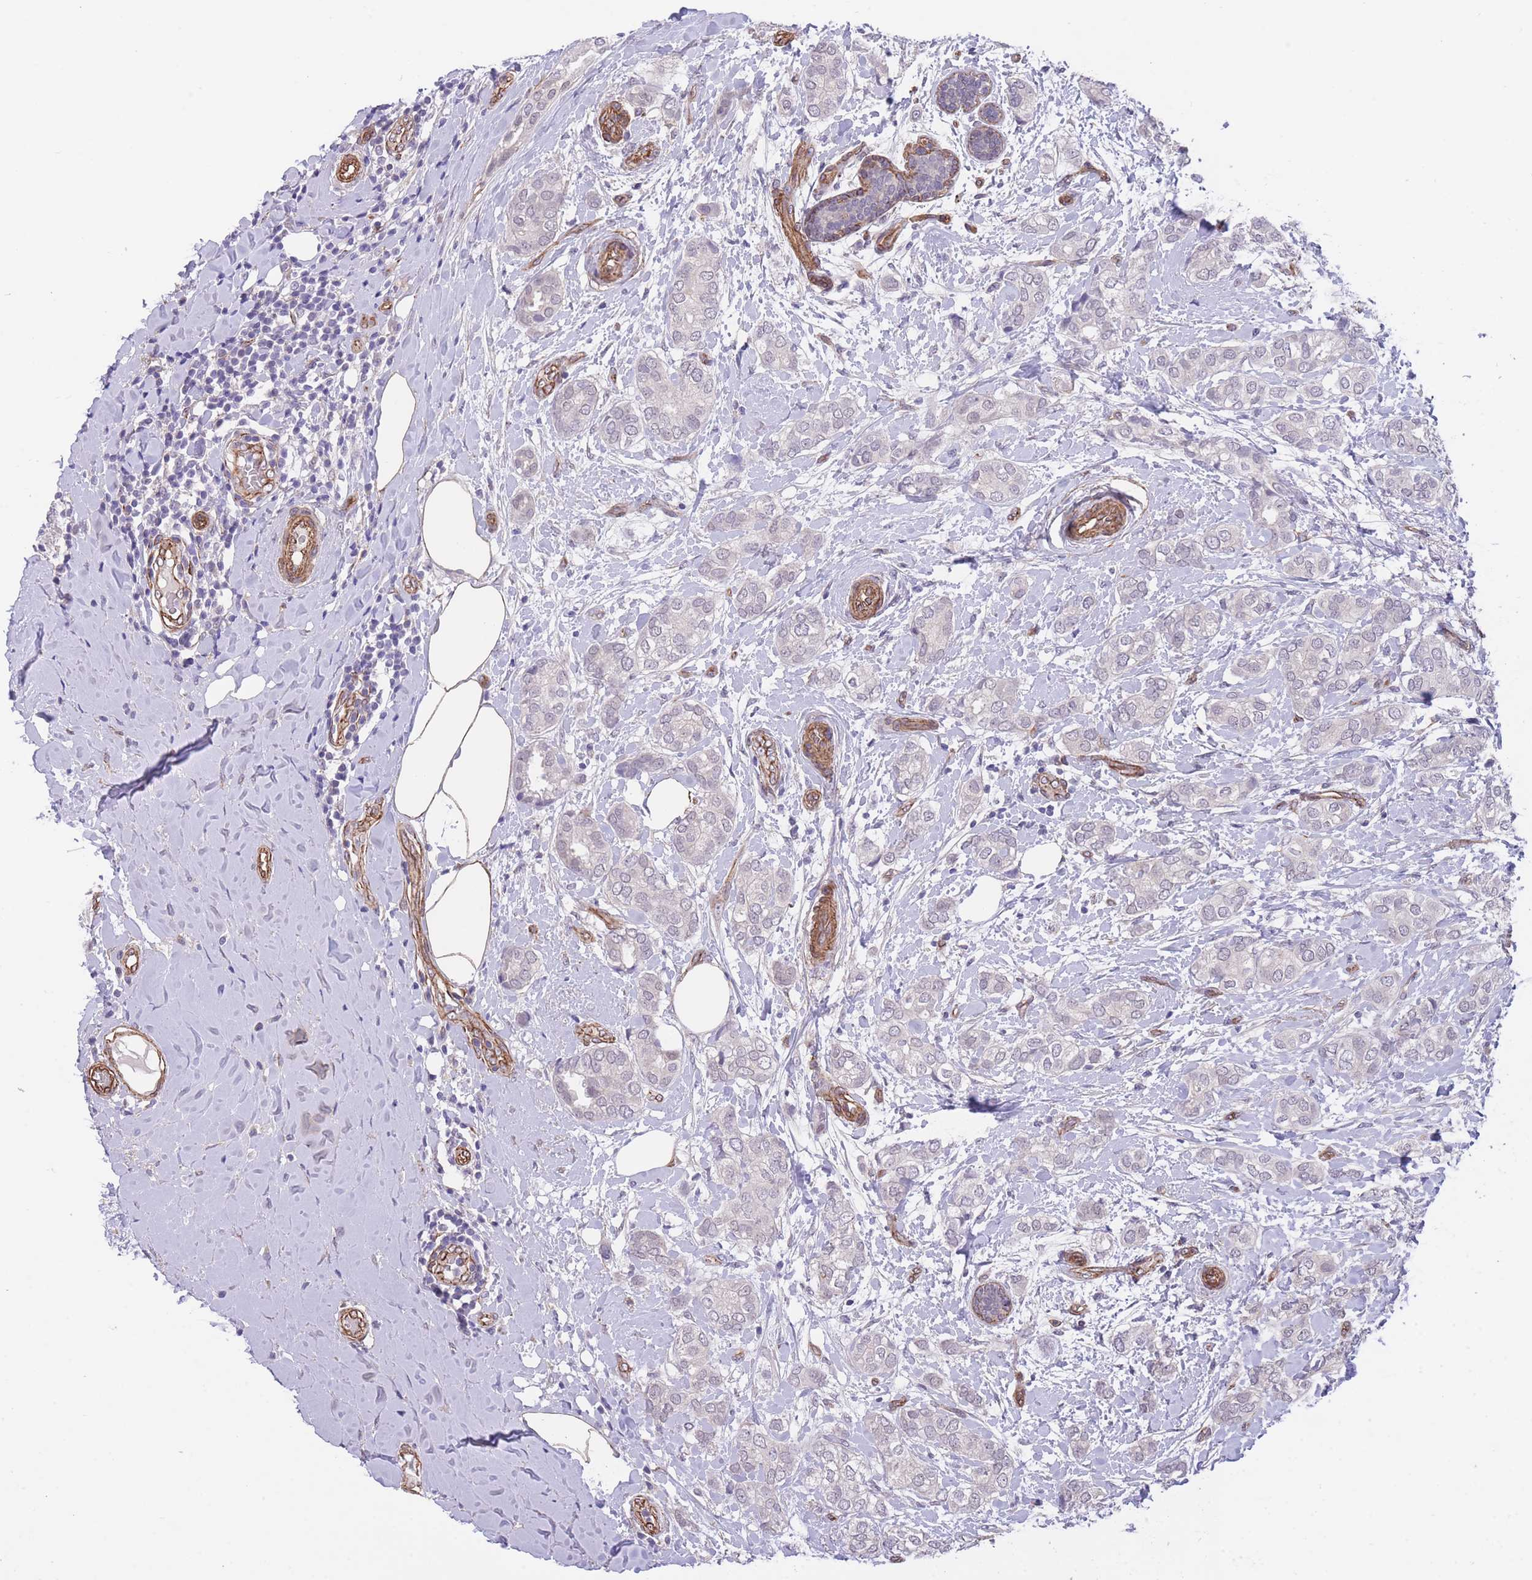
{"staining": {"intensity": "negative", "quantity": "none", "location": "none"}, "tissue": "breast cancer", "cell_type": "Tumor cells", "image_type": "cancer", "snomed": [{"axis": "morphology", "description": "Duct carcinoma"}, {"axis": "topography", "description": "Breast"}], "caption": "Intraductal carcinoma (breast) stained for a protein using immunohistochemistry (IHC) exhibits no positivity tumor cells.", "gene": "QTRT1", "patient": {"sex": "female", "age": 73}}